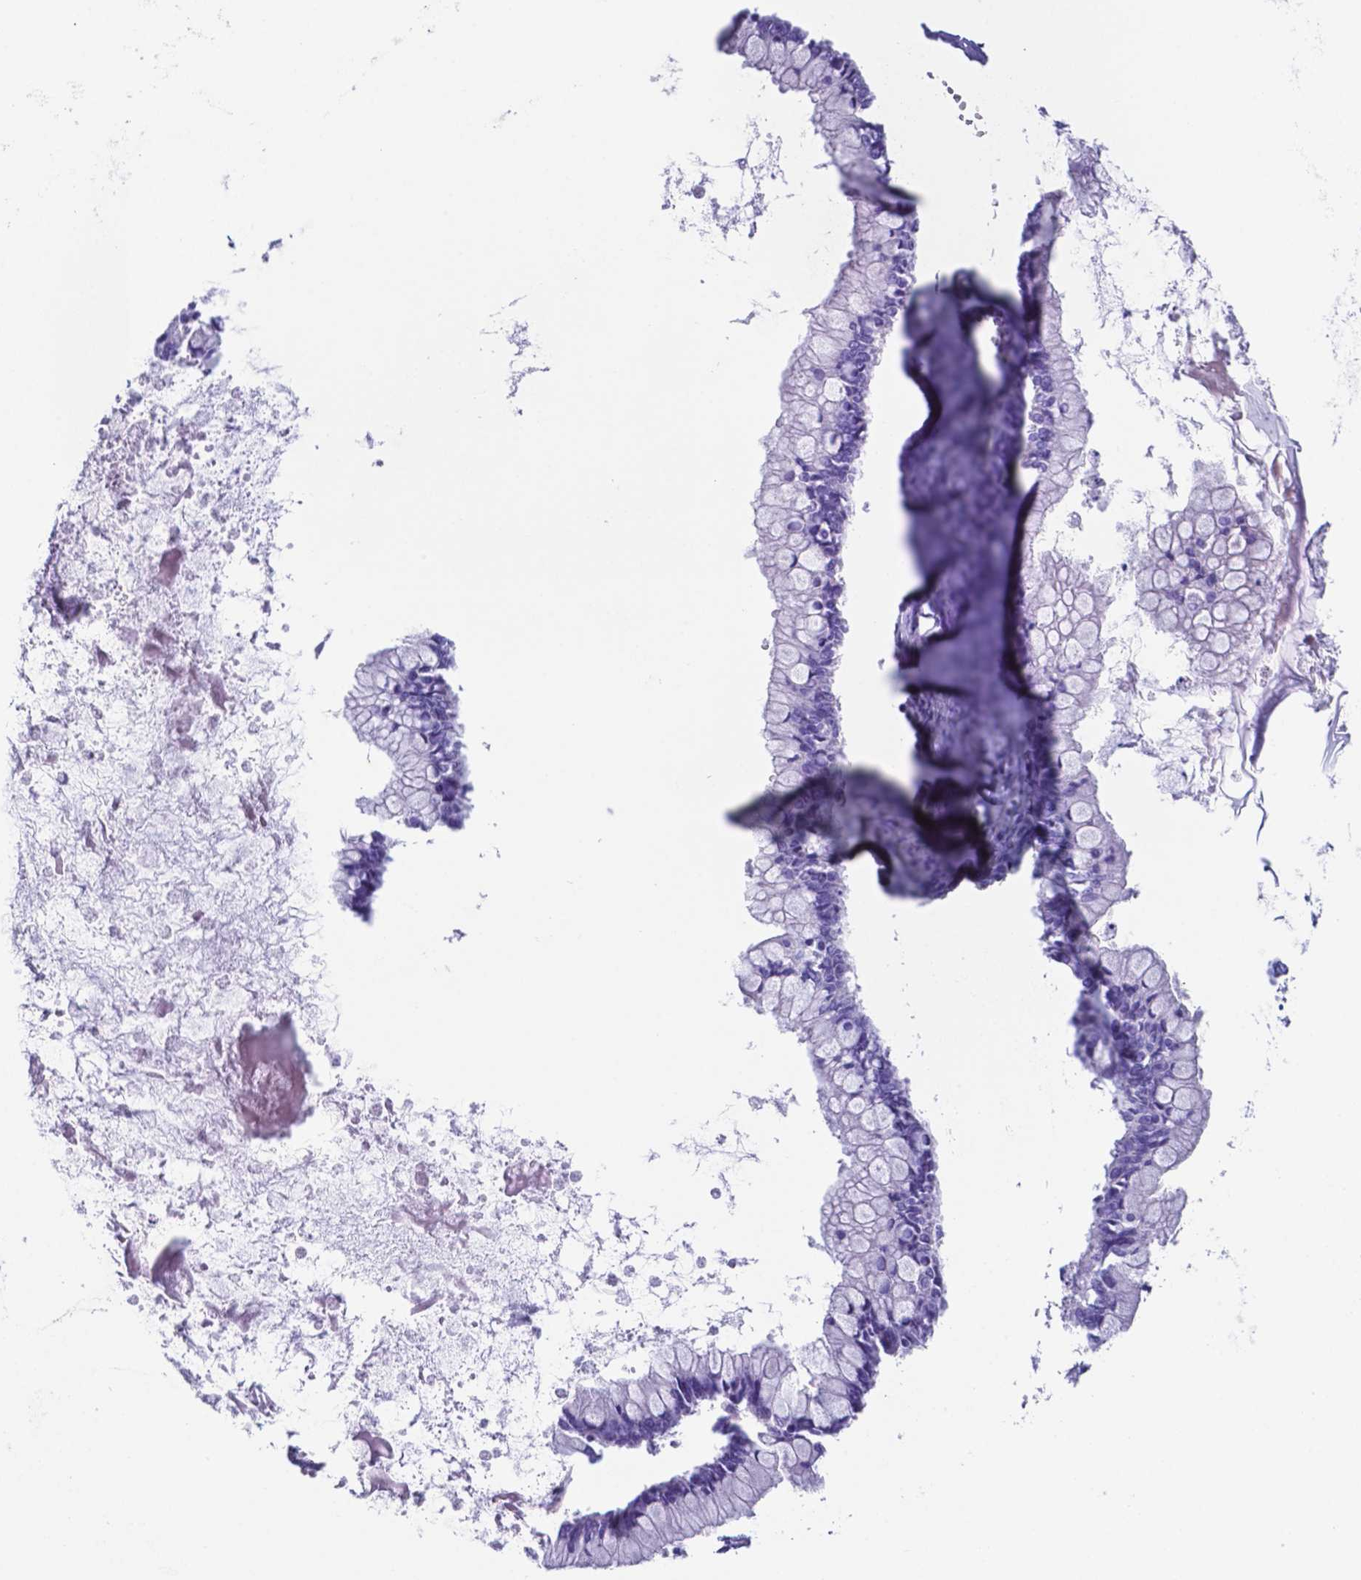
{"staining": {"intensity": "negative", "quantity": "none", "location": "none"}, "tissue": "ovarian cancer", "cell_type": "Tumor cells", "image_type": "cancer", "snomed": [{"axis": "morphology", "description": "Cystadenocarcinoma, mucinous, NOS"}, {"axis": "topography", "description": "Ovary"}], "caption": "This is an IHC micrograph of human ovarian mucinous cystadenocarcinoma. There is no staining in tumor cells.", "gene": "DNAAF8", "patient": {"sex": "female", "age": 67}}